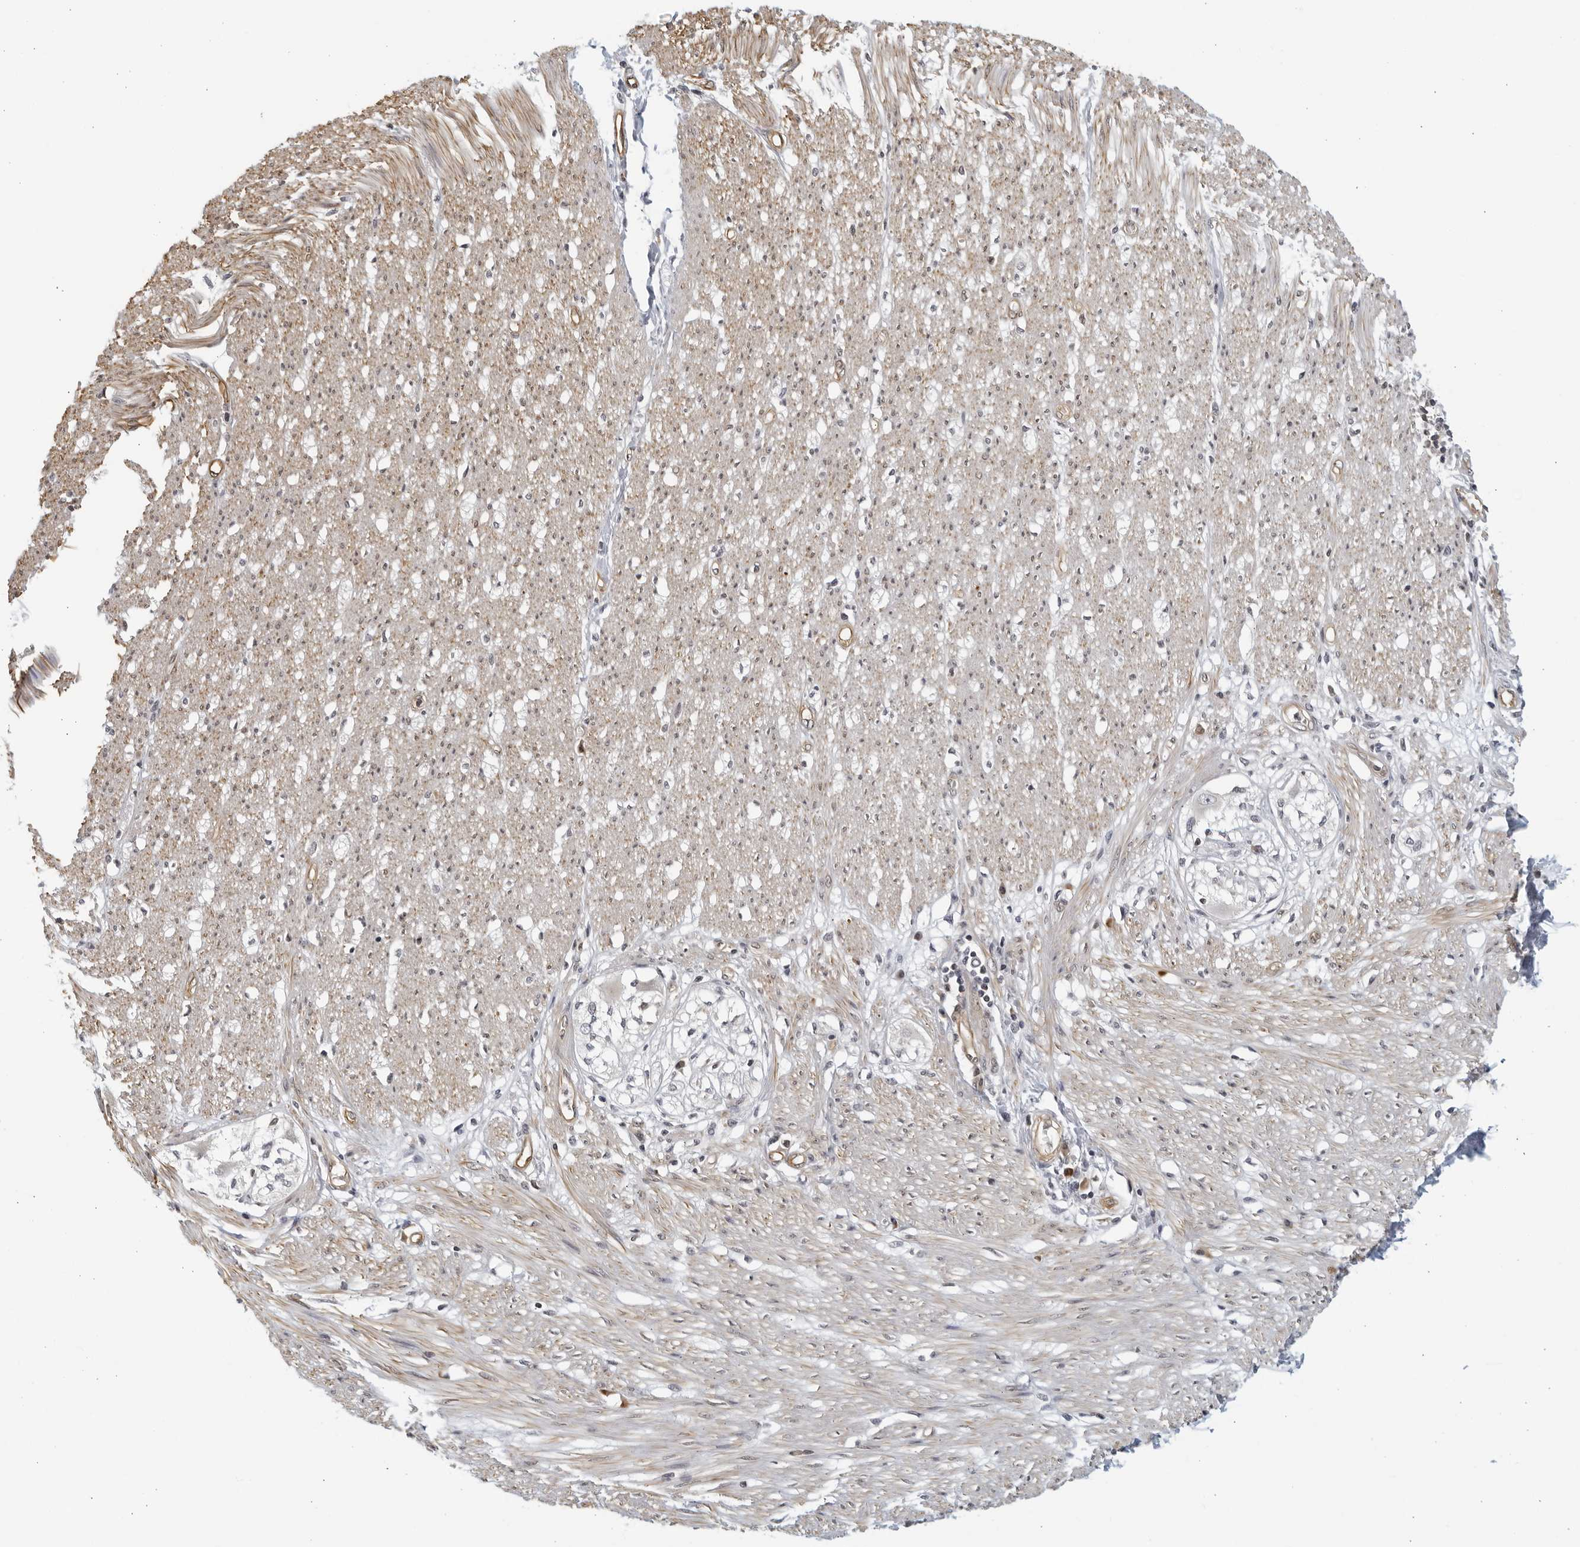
{"staining": {"intensity": "moderate", "quantity": "25%-75%", "location": "cytoplasmic/membranous"}, "tissue": "smooth muscle", "cell_type": "Smooth muscle cells", "image_type": "normal", "snomed": [{"axis": "morphology", "description": "Normal tissue, NOS"}, {"axis": "morphology", "description": "Adenocarcinoma, NOS"}, {"axis": "topography", "description": "Colon"}, {"axis": "topography", "description": "Peripheral nerve tissue"}], "caption": "Protein expression analysis of benign human smooth muscle reveals moderate cytoplasmic/membranous expression in approximately 25%-75% of smooth muscle cells.", "gene": "SERTAD4", "patient": {"sex": "male", "age": 14}}